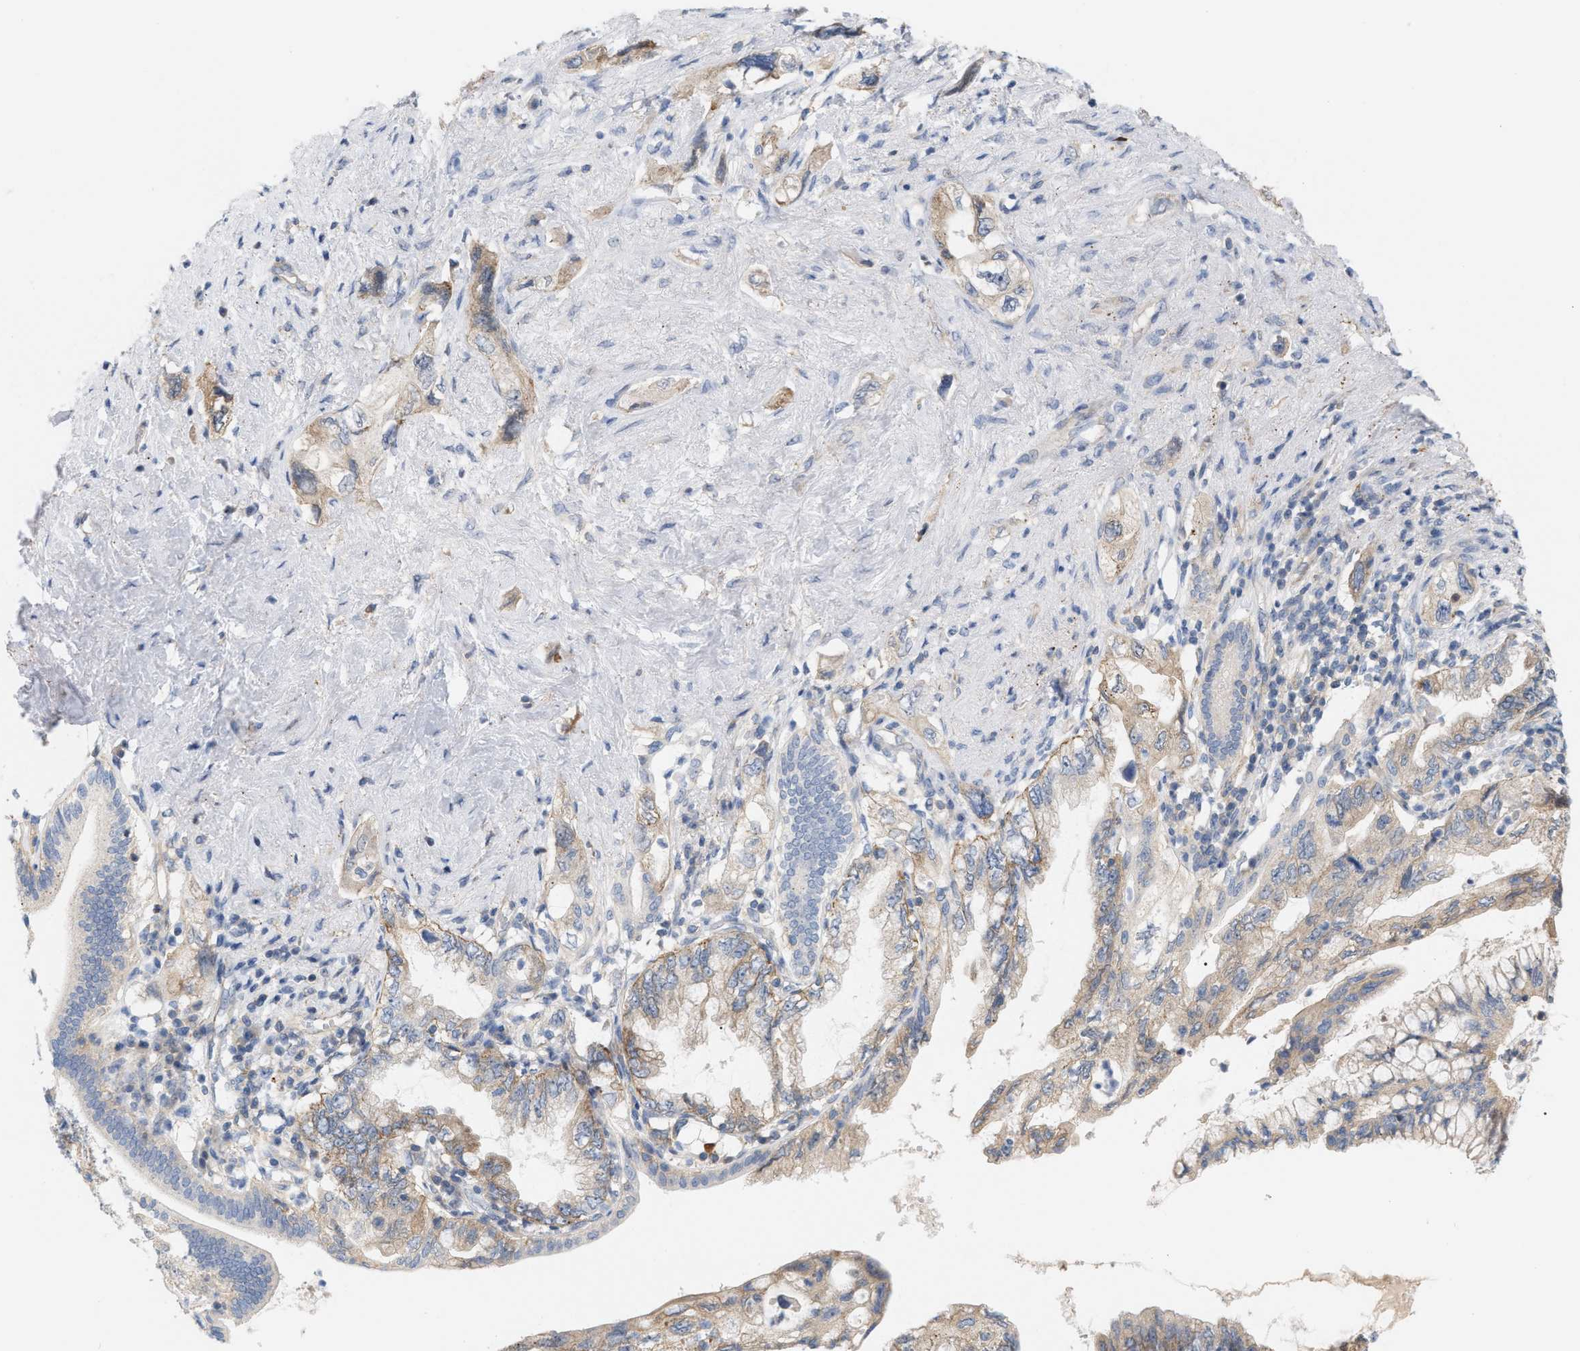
{"staining": {"intensity": "weak", "quantity": "25%-75%", "location": "cytoplasmic/membranous"}, "tissue": "pancreatic cancer", "cell_type": "Tumor cells", "image_type": "cancer", "snomed": [{"axis": "morphology", "description": "Adenocarcinoma, NOS"}, {"axis": "topography", "description": "Pancreas"}], "caption": "A photomicrograph of pancreatic cancer stained for a protein displays weak cytoplasmic/membranous brown staining in tumor cells. The protein of interest is stained brown, and the nuclei are stained in blue (DAB IHC with brightfield microscopy, high magnification).", "gene": "LRCH1", "patient": {"sex": "female", "age": 73}}